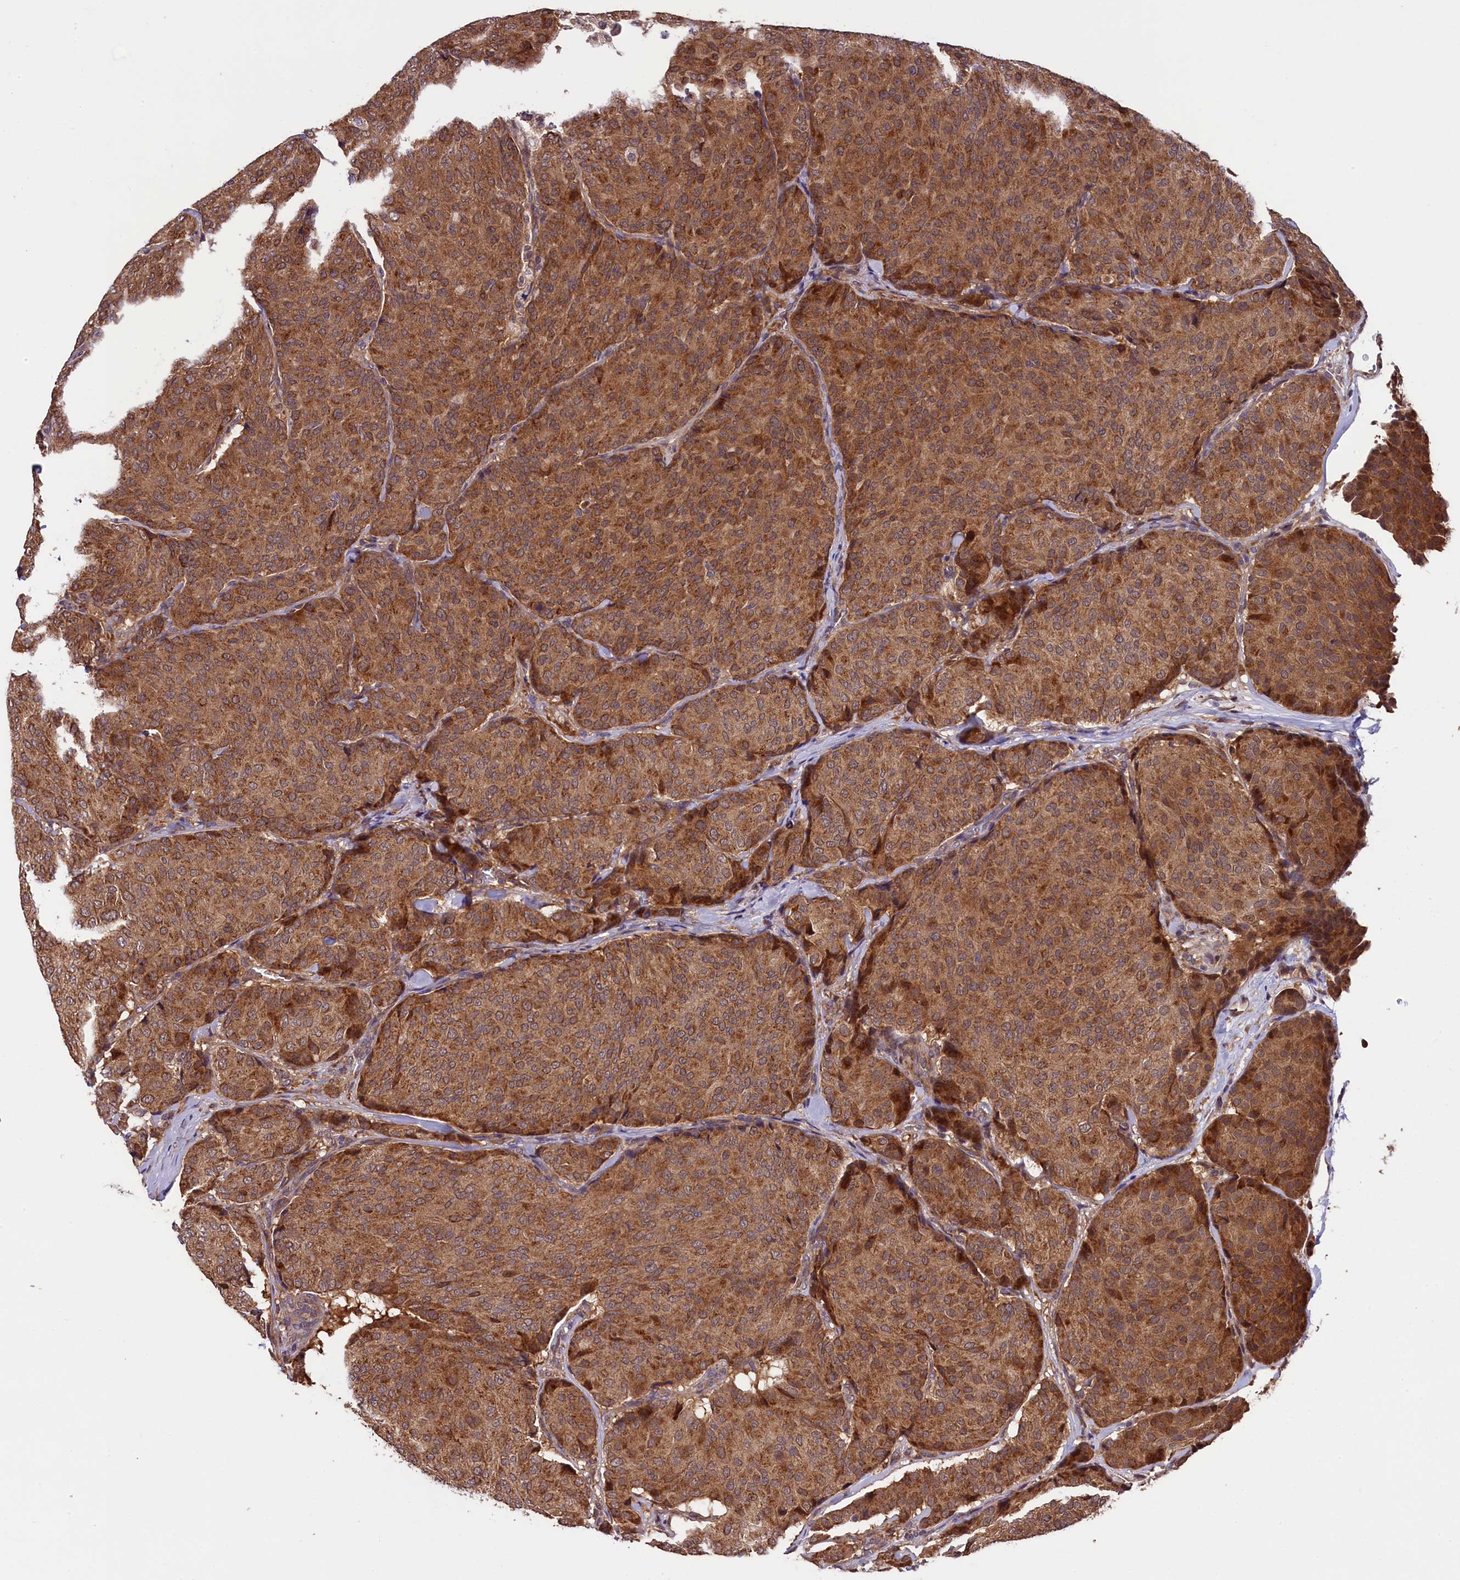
{"staining": {"intensity": "strong", "quantity": ">75%", "location": "cytoplasmic/membranous"}, "tissue": "breast cancer", "cell_type": "Tumor cells", "image_type": "cancer", "snomed": [{"axis": "morphology", "description": "Duct carcinoma"}, {"axis": "topography", "description": "Breast"}], "caption": "This micrograph displays IHC staining of human breast infiltrating ductal carcinoma, with high strong cytoplasmic/membranous positivity in about >75% of tumor cells.", "gene": "DOHH", "patient": {"sex": "female", "age": 75}}